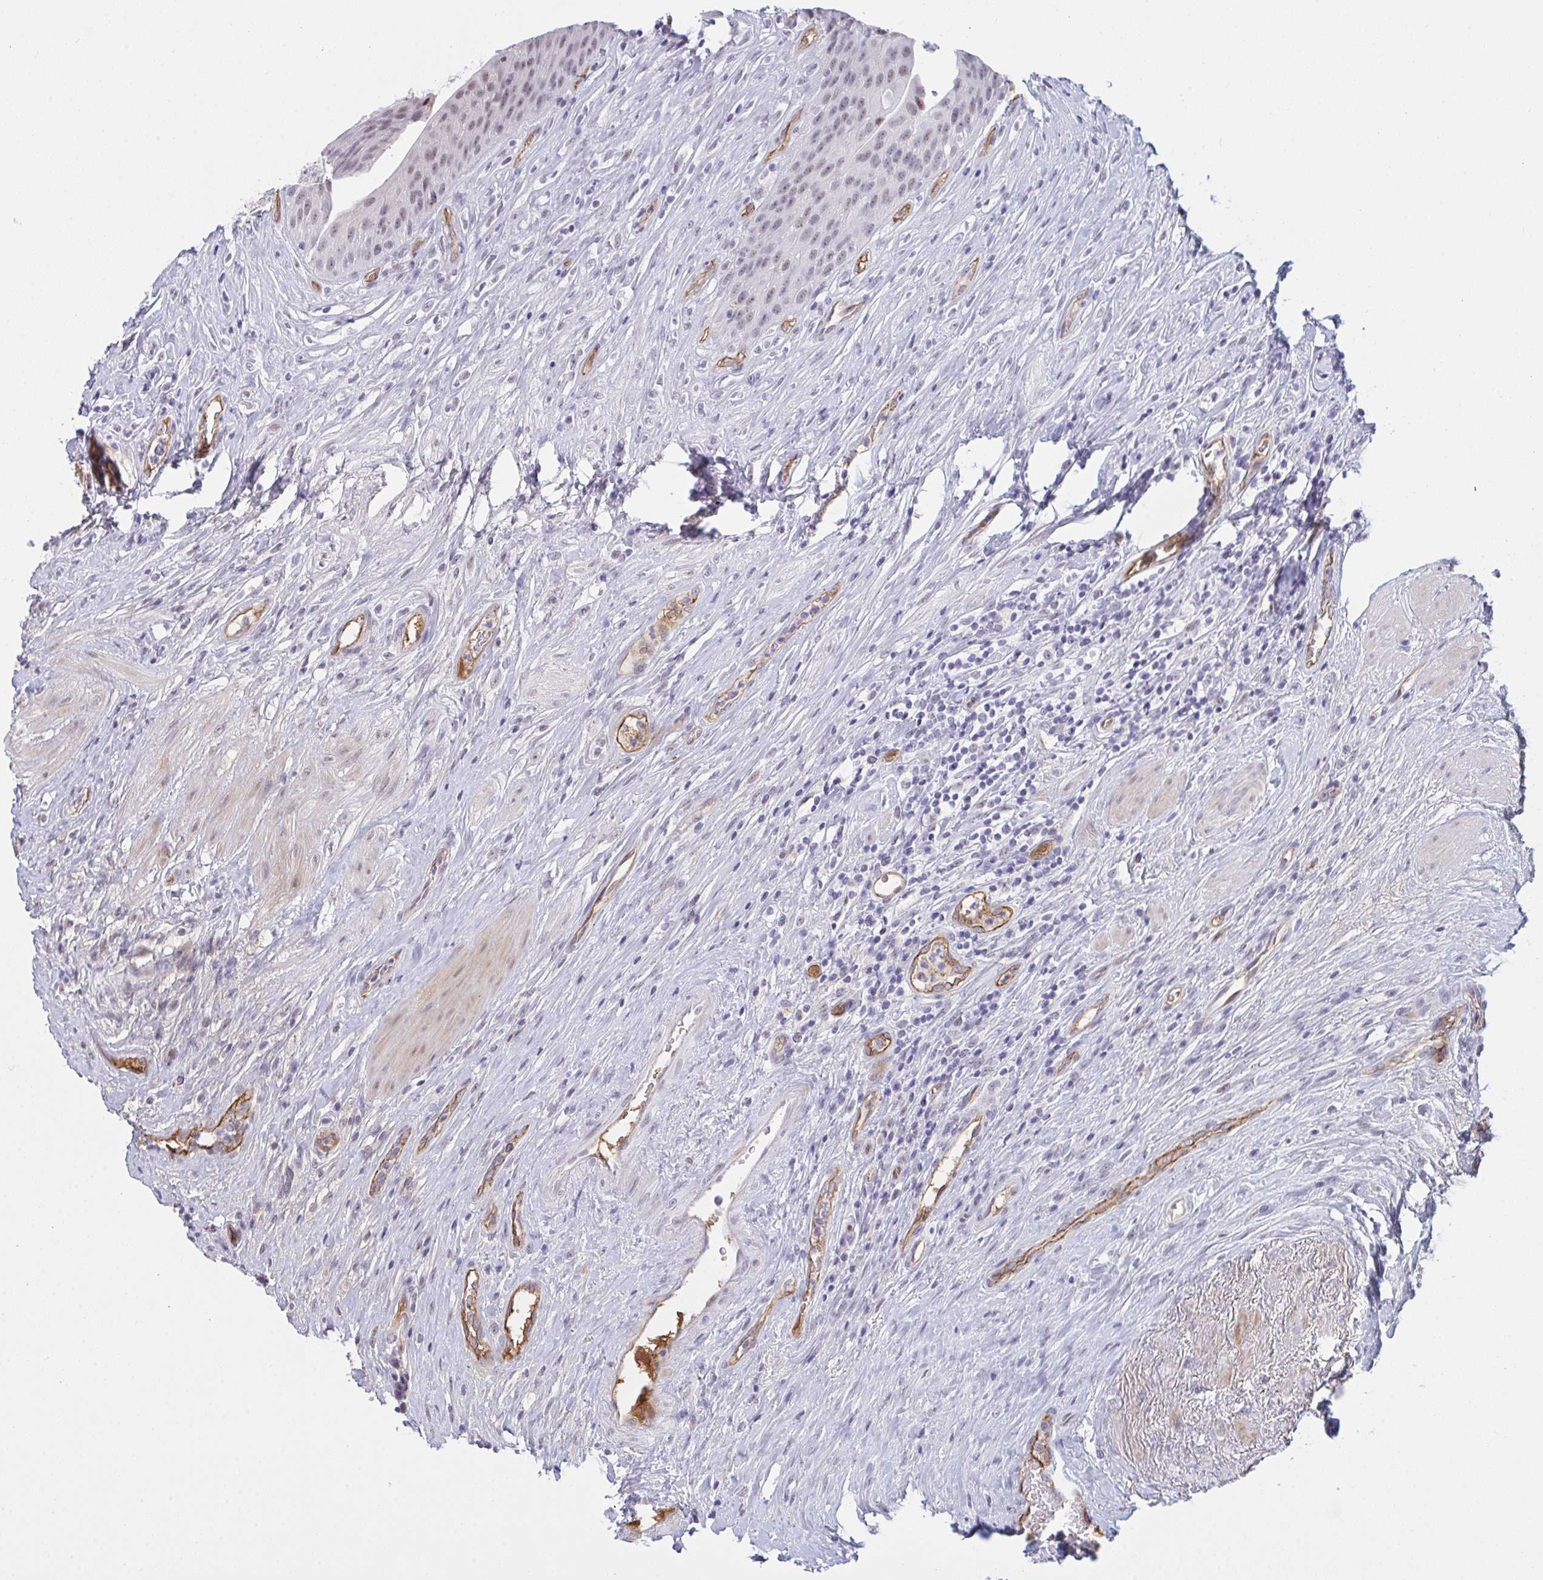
{"staining": {"intensity": "weak", "quantity": ">75%", "location": "nuclear"}, "tissue": "urinary bladder", "cell_type": "Urothelial cells", "image_type": "normal", "snomed": [{"axis": "morphology", "description": "Normal tissue, NOS"}, {"axis": "topography", "description": "Urinary bladder"}], "caption": "Weak nuclear protein positivity is identified in approximately >75% of urothelial cells in urinary bladder.", "gene": "DSCAML1", "patient": {"sex": "female", "age": 56}}